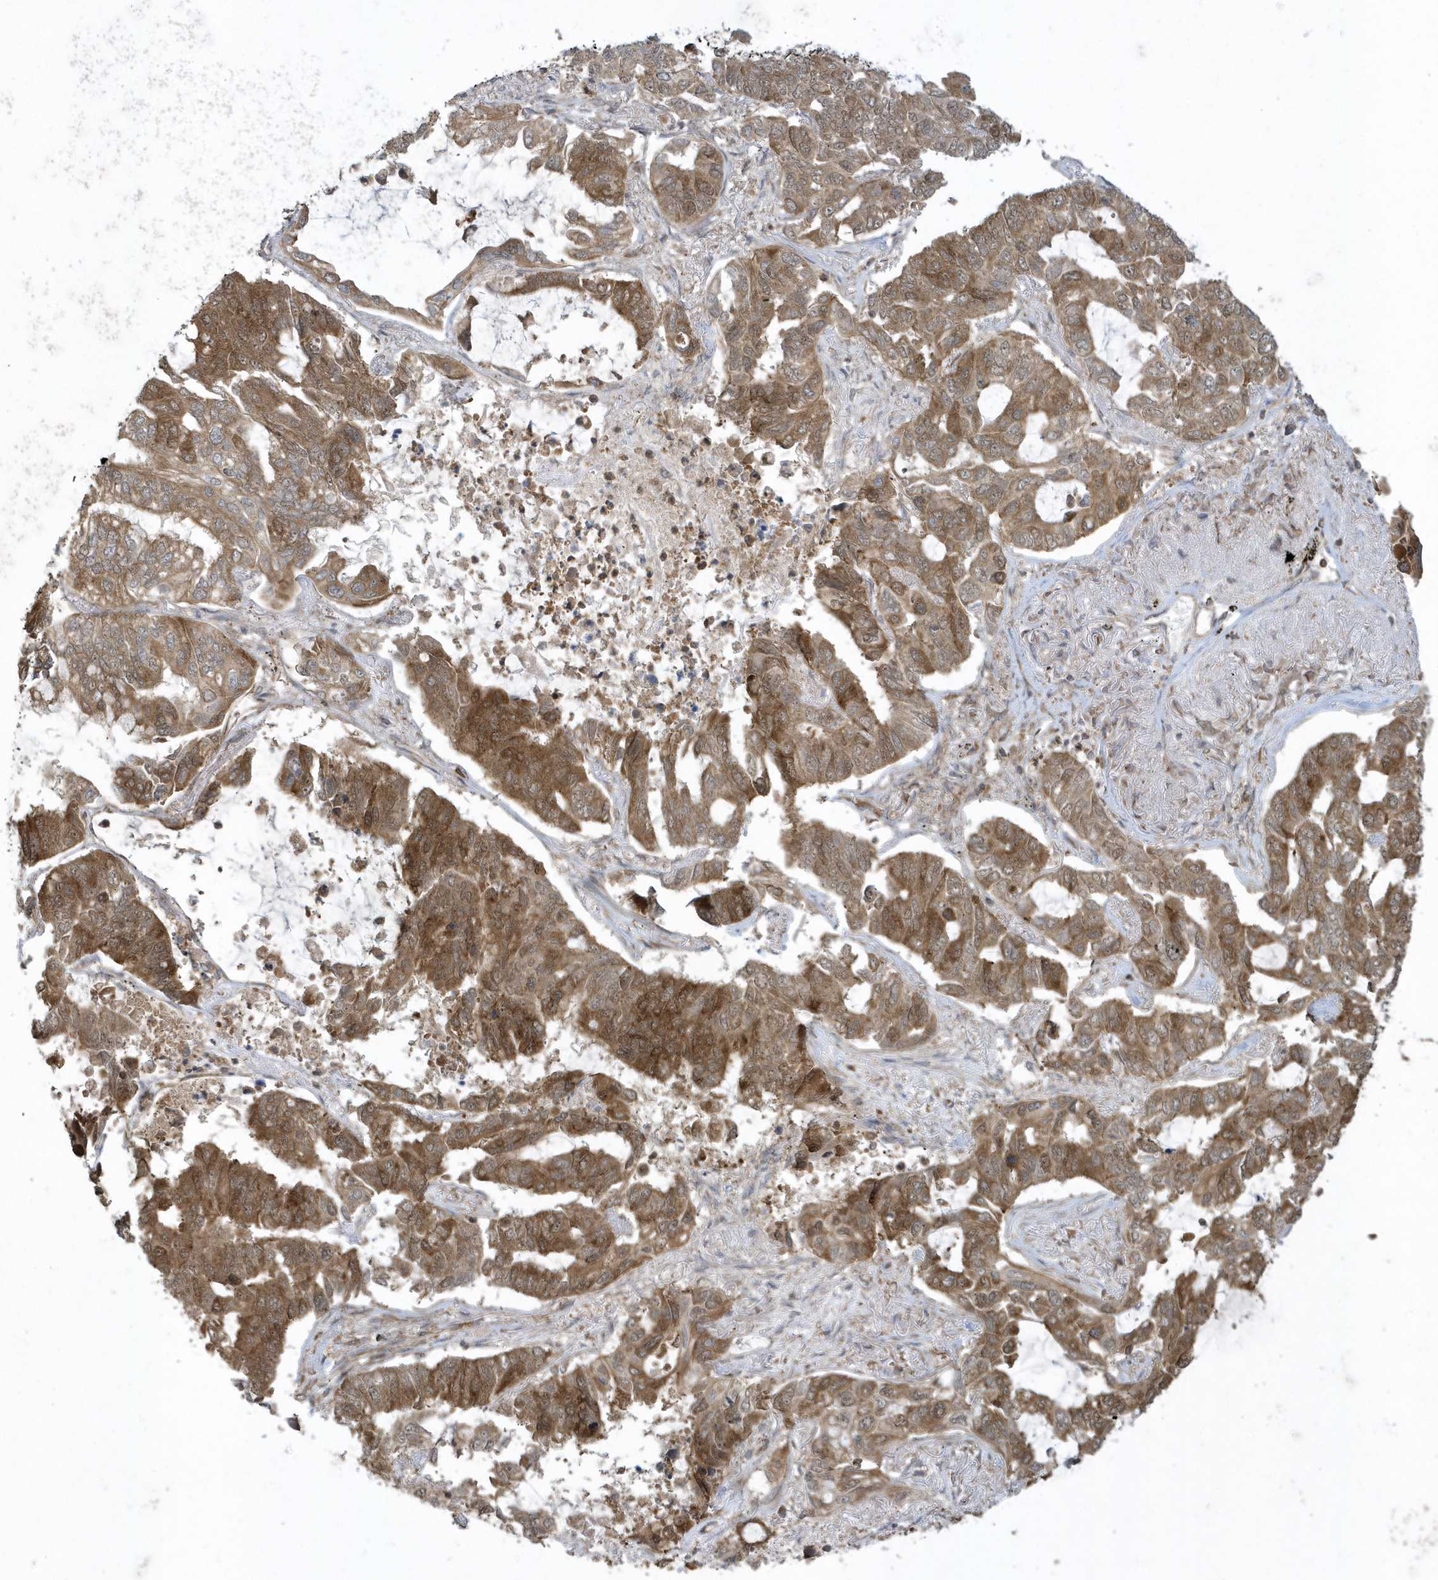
{"staining": {"intensity": "moderate", "quantity": ">75%", "location": "cytoplasmic/membranous"}, "tissue": "lung cancer", "cell_type": "Tumor cells", "image_type": "cancer", "snomed": [{"axis": "morphology", "description": "Adenocarcinoma, NOS"}, {"axis": "topography", "description": "Lung"}], "caption": "Brown immunohistochemical staining in human lung adenocarcinoma displays moderate cytoplasmic/membranous staining in about >75% of tumor cells. (DAB IHC with brightfield microscopy, high magnification).", "gene": "STAMBP", "patient": {"sex": "male", "age": 64}}